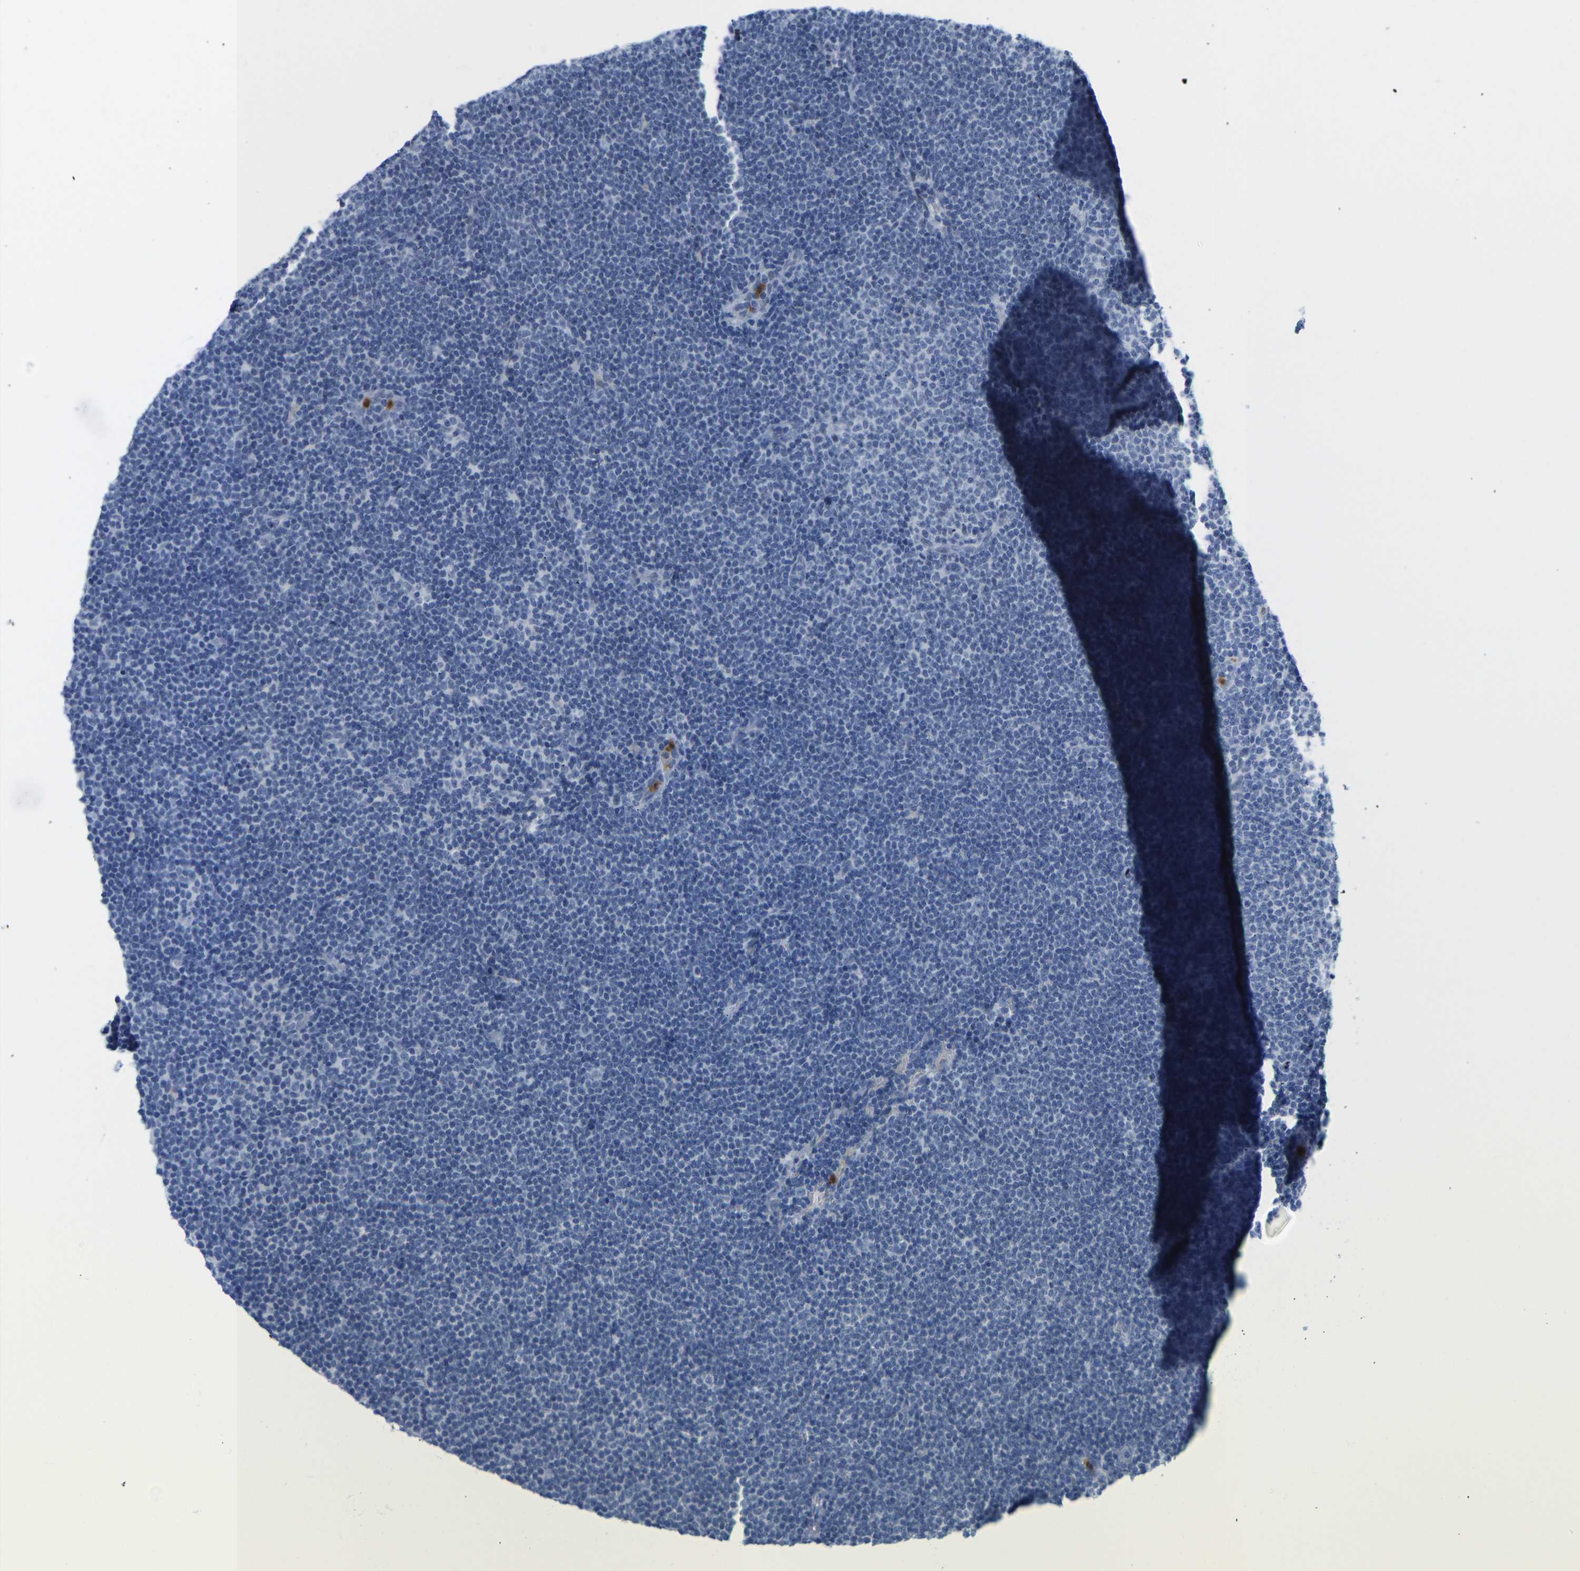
{"staining": {"intensity": "negative", "quantity": "none", "location": "none"}, "tissue": "lymphoma", "cell_type": "Tumor cells", "image_type": "cancer", "snomed": [{"axis": "morphology", "description": "Malignant lymphoma, non-Hodgkin's type, Low grade"}, {"axis": "topography", "description": "Lymph node"}], "caption": "A photomicrograph of human lymphoma is negative for staining in tumor cells.", "gene": "TXNDC2", "patient": {"sex": "female", "age": 53}}